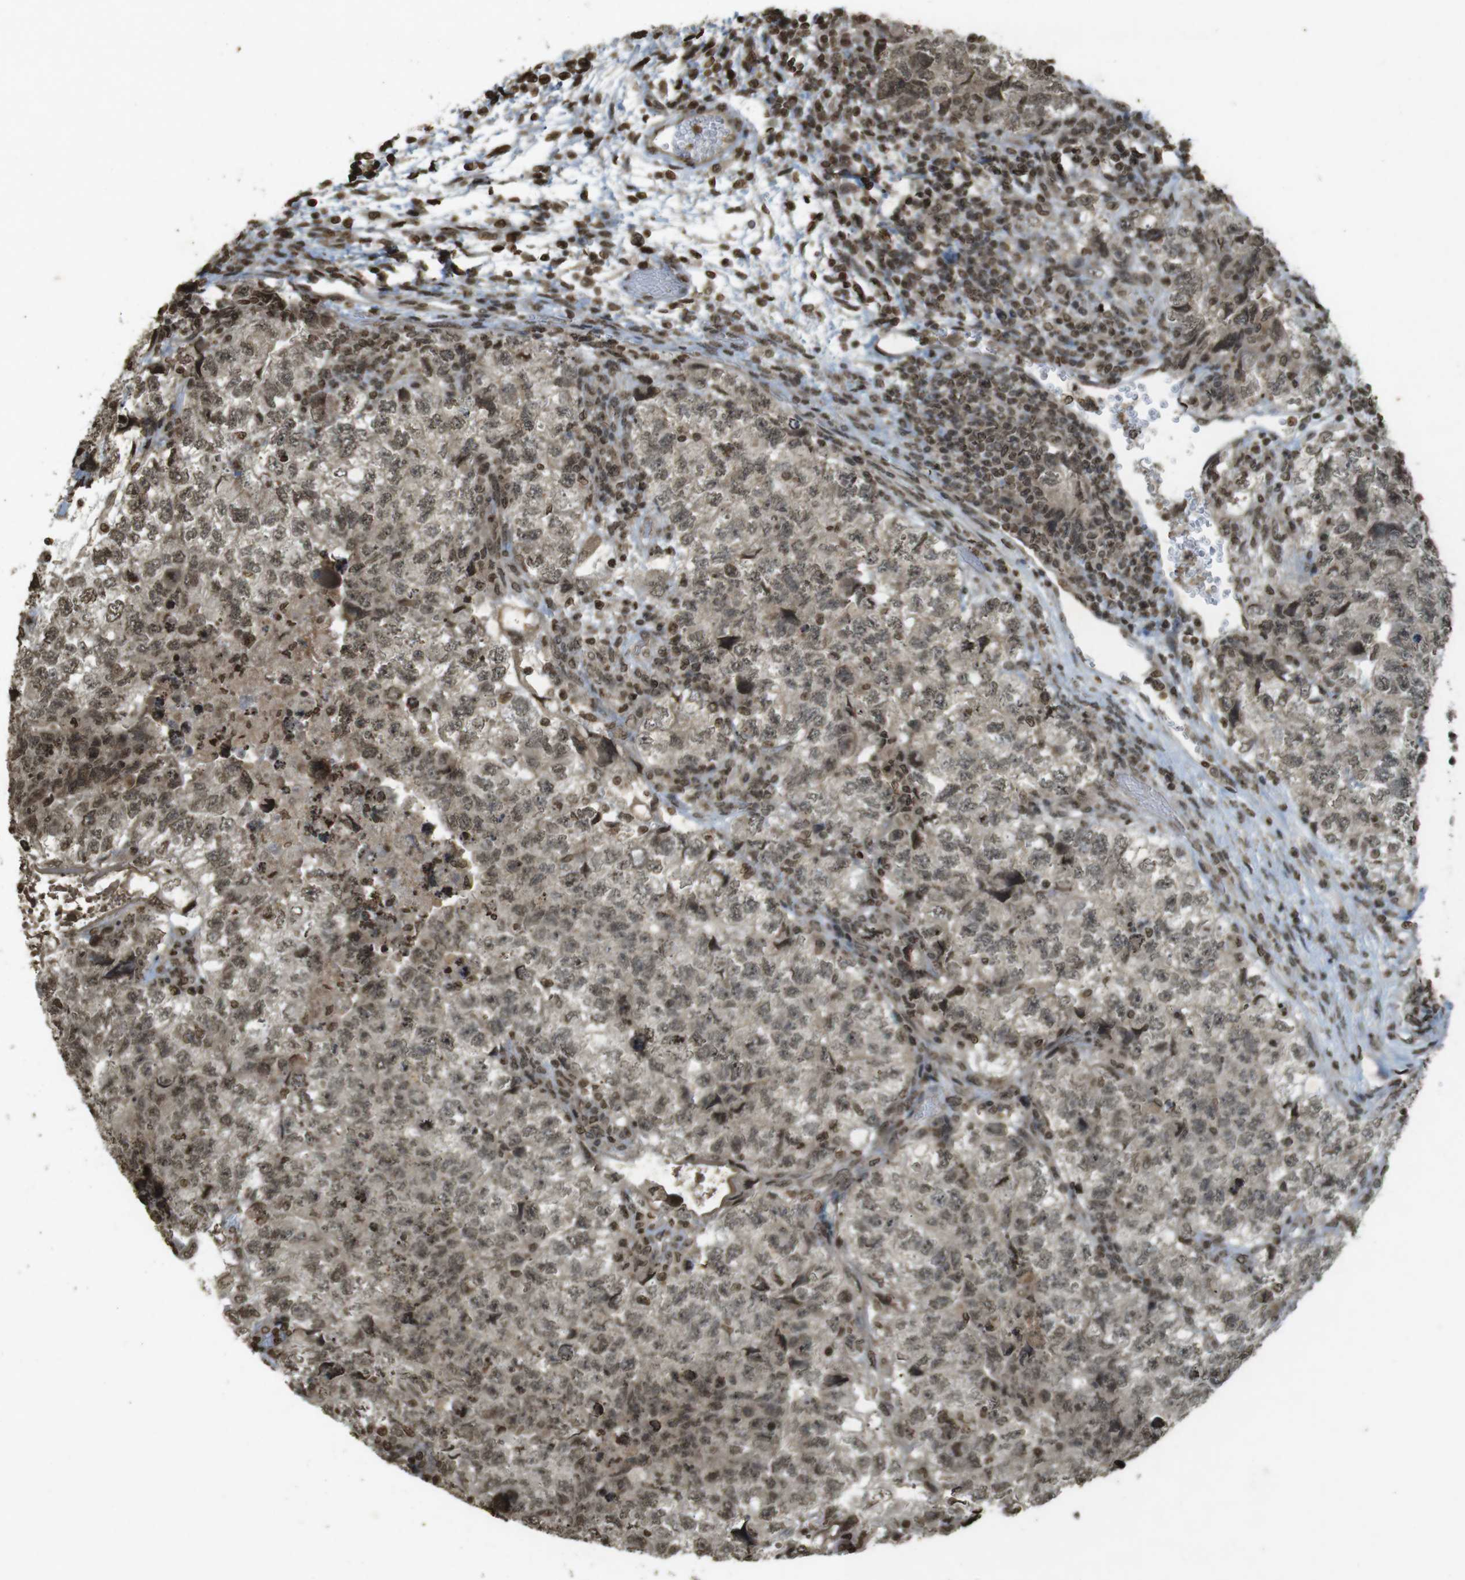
{"staining": {"intensity": "moderate", "quantity": ">75%", "location": "nuclear"}, "tissue": "testis cancer", "cell_type": "Tumor cells", "image_type": "cancer", "snomed": [{"axis": "morphology", "description": "Carcinoma, Embryonal, NOS"}, {"axis": "topography", "description": "Testis"}], "caption": "This histopathology image exhibits immunohistochemistry (IHC) staining of human testis cancer (embryonal carcinoma), with medium moderate nuclear expression in about >75% of tumor cells.", "gene": "ORC4", "patient": {"sex": "male", "age": 36}}